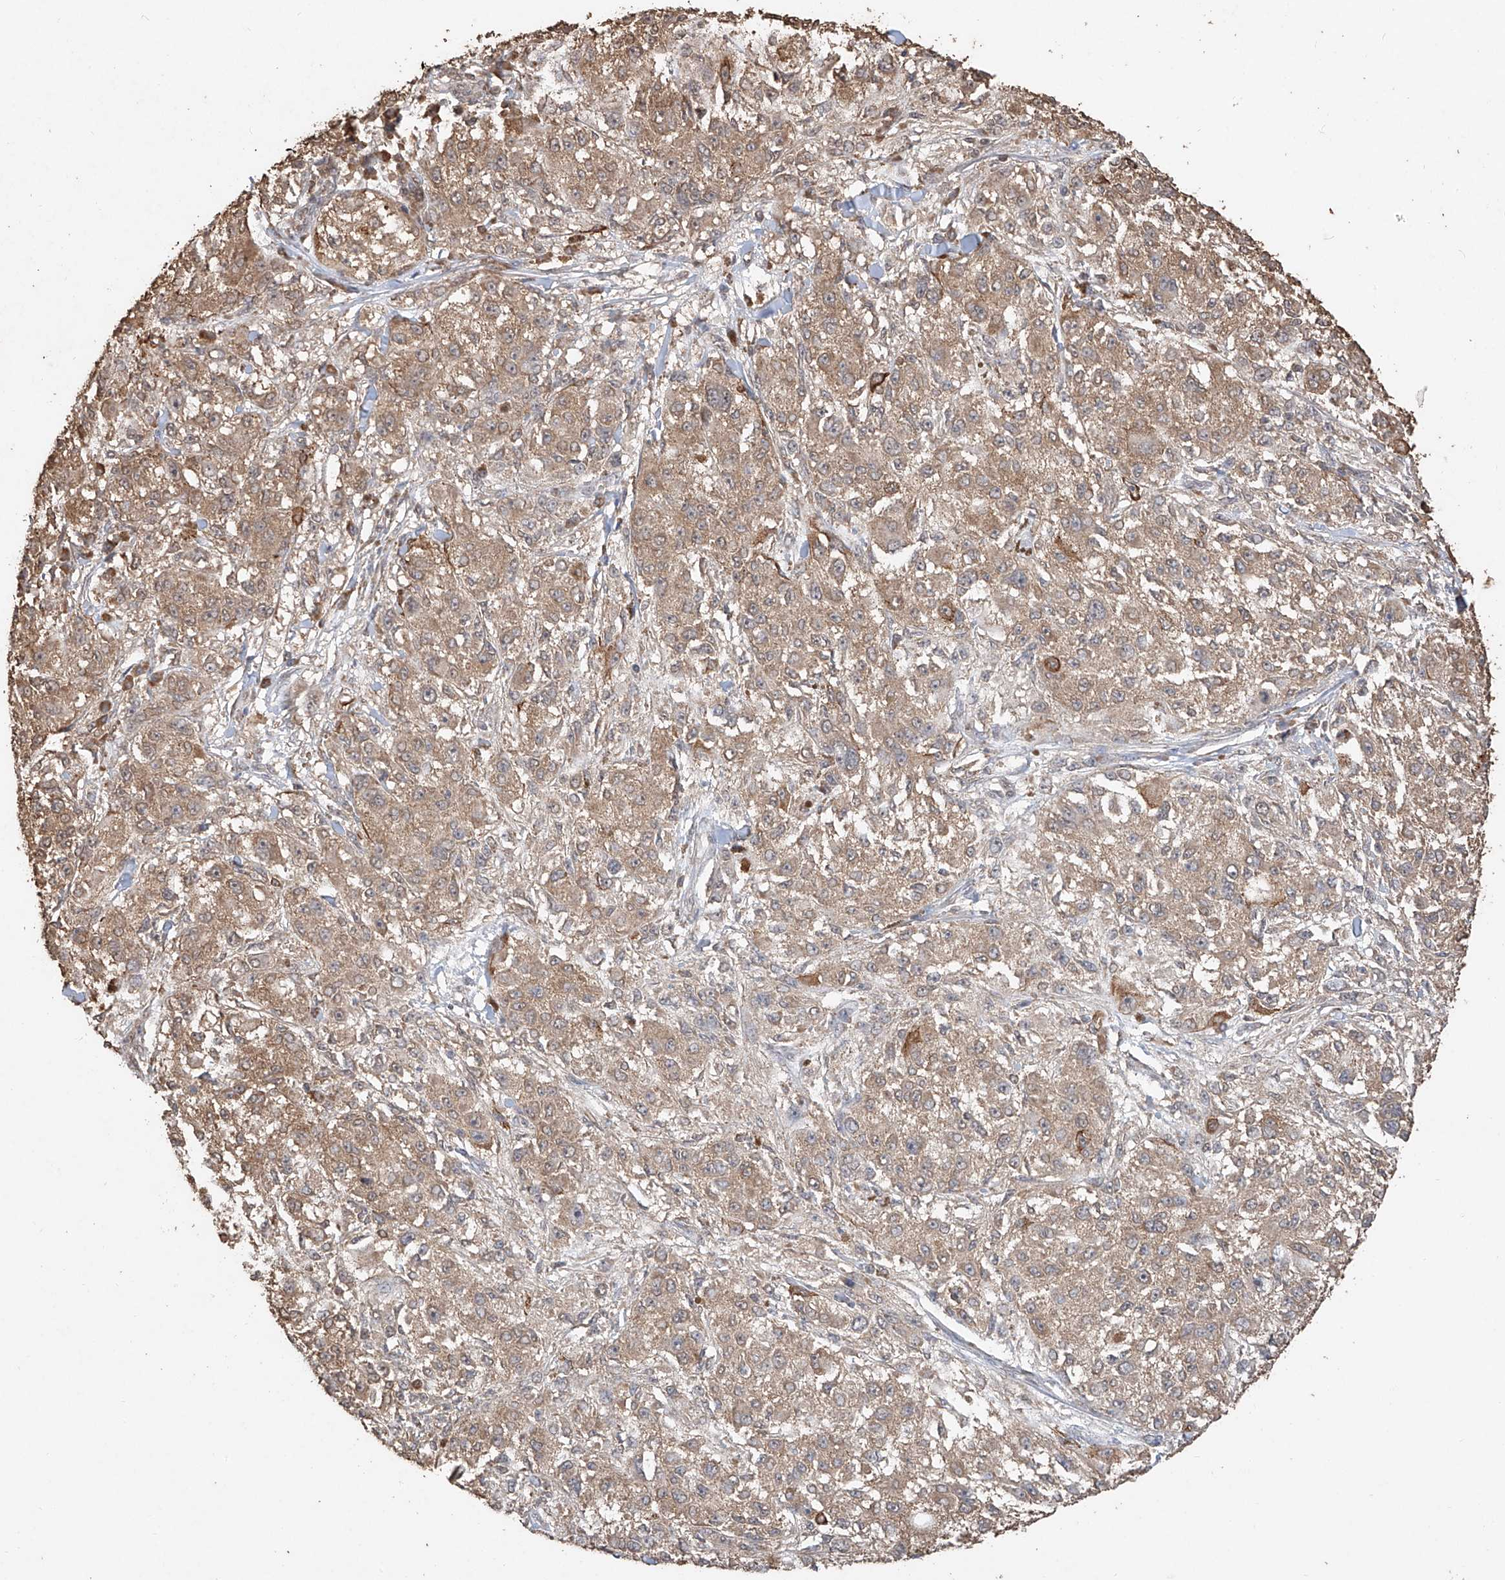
{"staining": {"intensity": "moderate", "quantity": ">75%", "location": "cytoplasmic/membranous"}, "tissue": "melanoma", "cell_type": "Tumor cells", "image_type": "cancer", "snomed": [{"axis": "morphology", "description": "Necrosis, NOS"}, {"axis": "morphology", "description": "Malignant melanoma, NOS"}, {"axis": "topography", "description": "Skin"}], "caption": "Protein expression by immunohistochemistry (IHC) shows moderate cytoplasmic/membranous expression in approximately >75% of tumor cells in melanoma. (Stains: DAB (3,3'-diaminobenzidine) in brown, nuclei in blue, Microscopy: brightfield microscopy at high magnification).", "gene": "ELOVL1", "patient": {"sex": "female", "age": 87}}